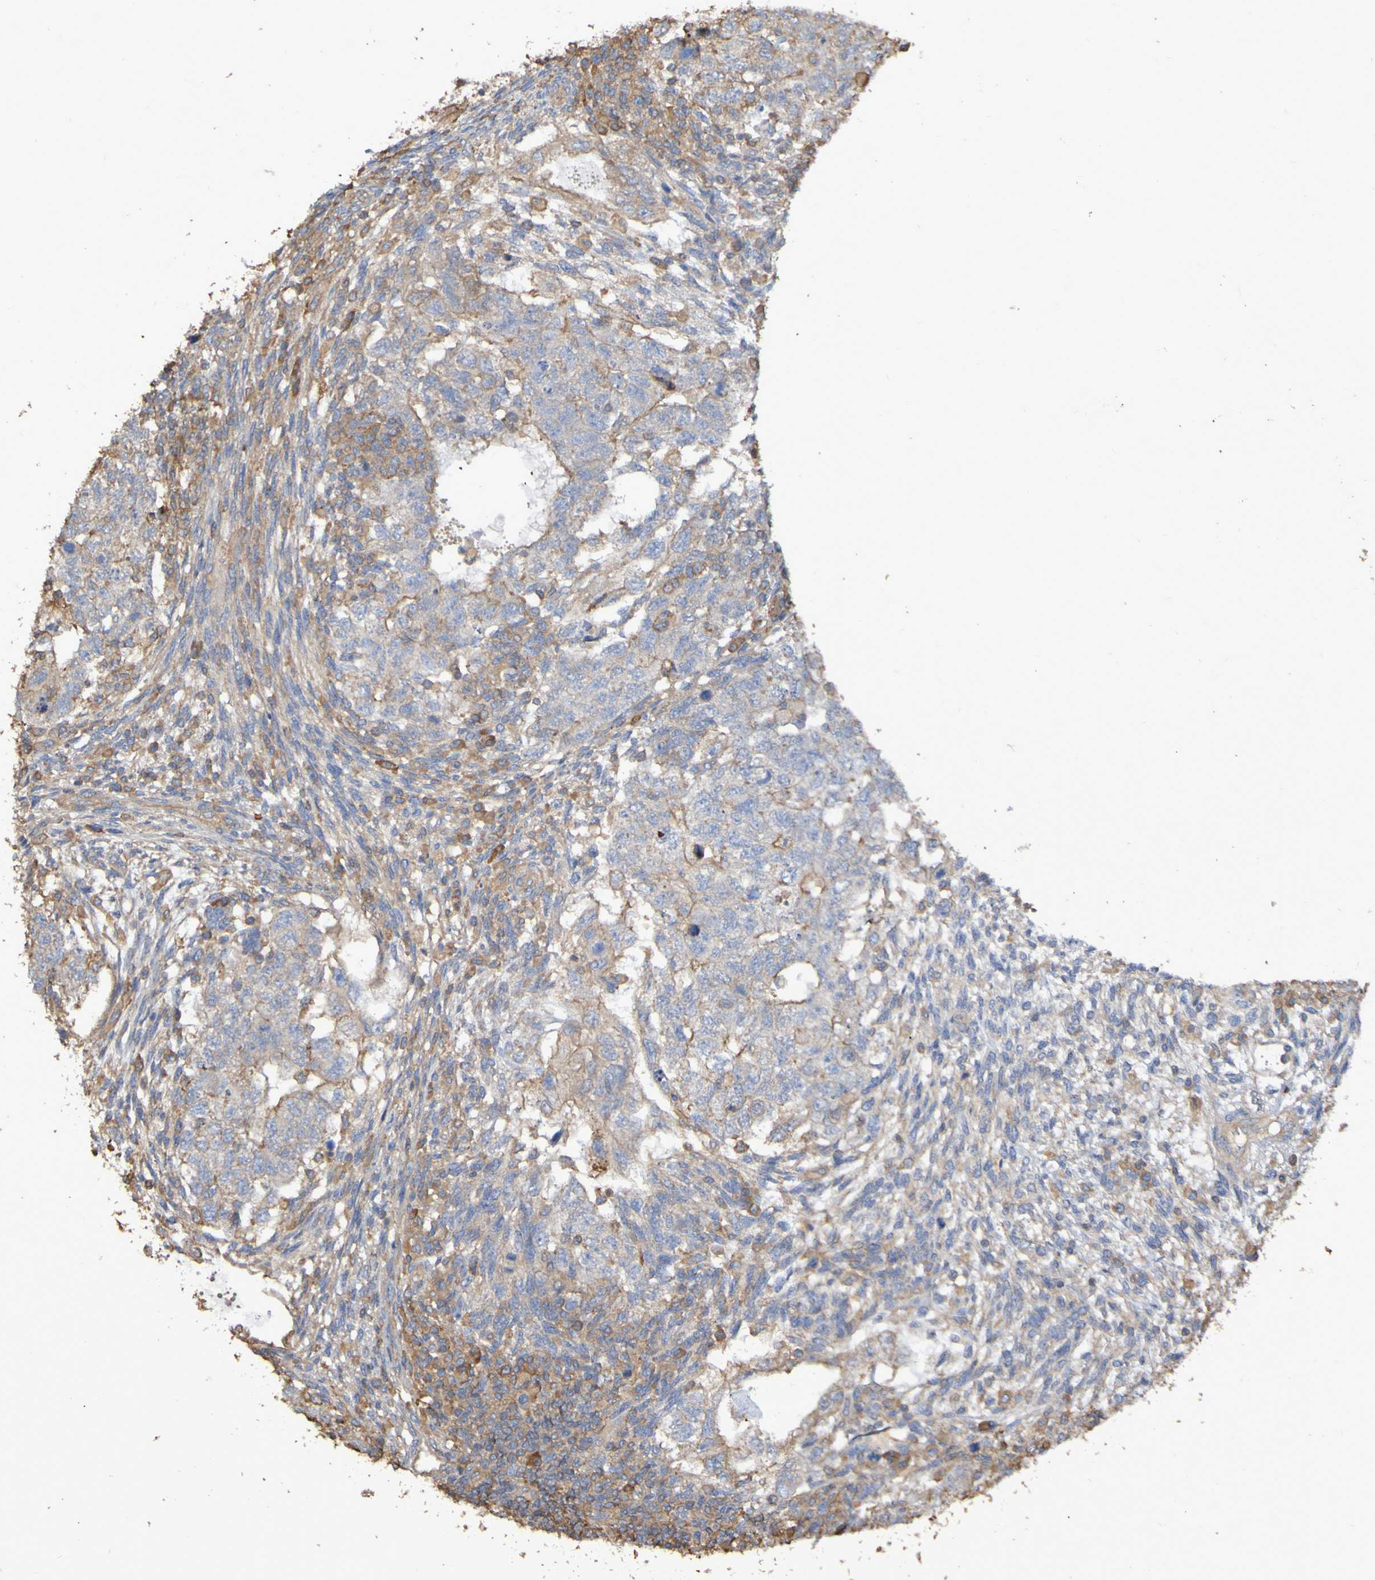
{"staining": {"intensity": "weak", "quantity": "<25%", "location": "cytoplasmic/membranous"}, "tissue": "testis cancer", "cell_type": "Tumor cells", "image_type": "cancer", "snomed": [{"axis": "morphology", "description": "Normal tissue, NOS"}, {"axis": "morphology", "description": "Carcinoma, Embryonal, NOS"}, {"axis": "topography", "description": "Testis"}], "caption": "Protein analysis of testis embryonal carcinoma exhibits no significant positivity in tumor cells. (DAB (3,3'-diaminobenzidine) IHC, high magnification).", "gene": "SYNJ1", "patient": {"sex": "male", "age": 36}}